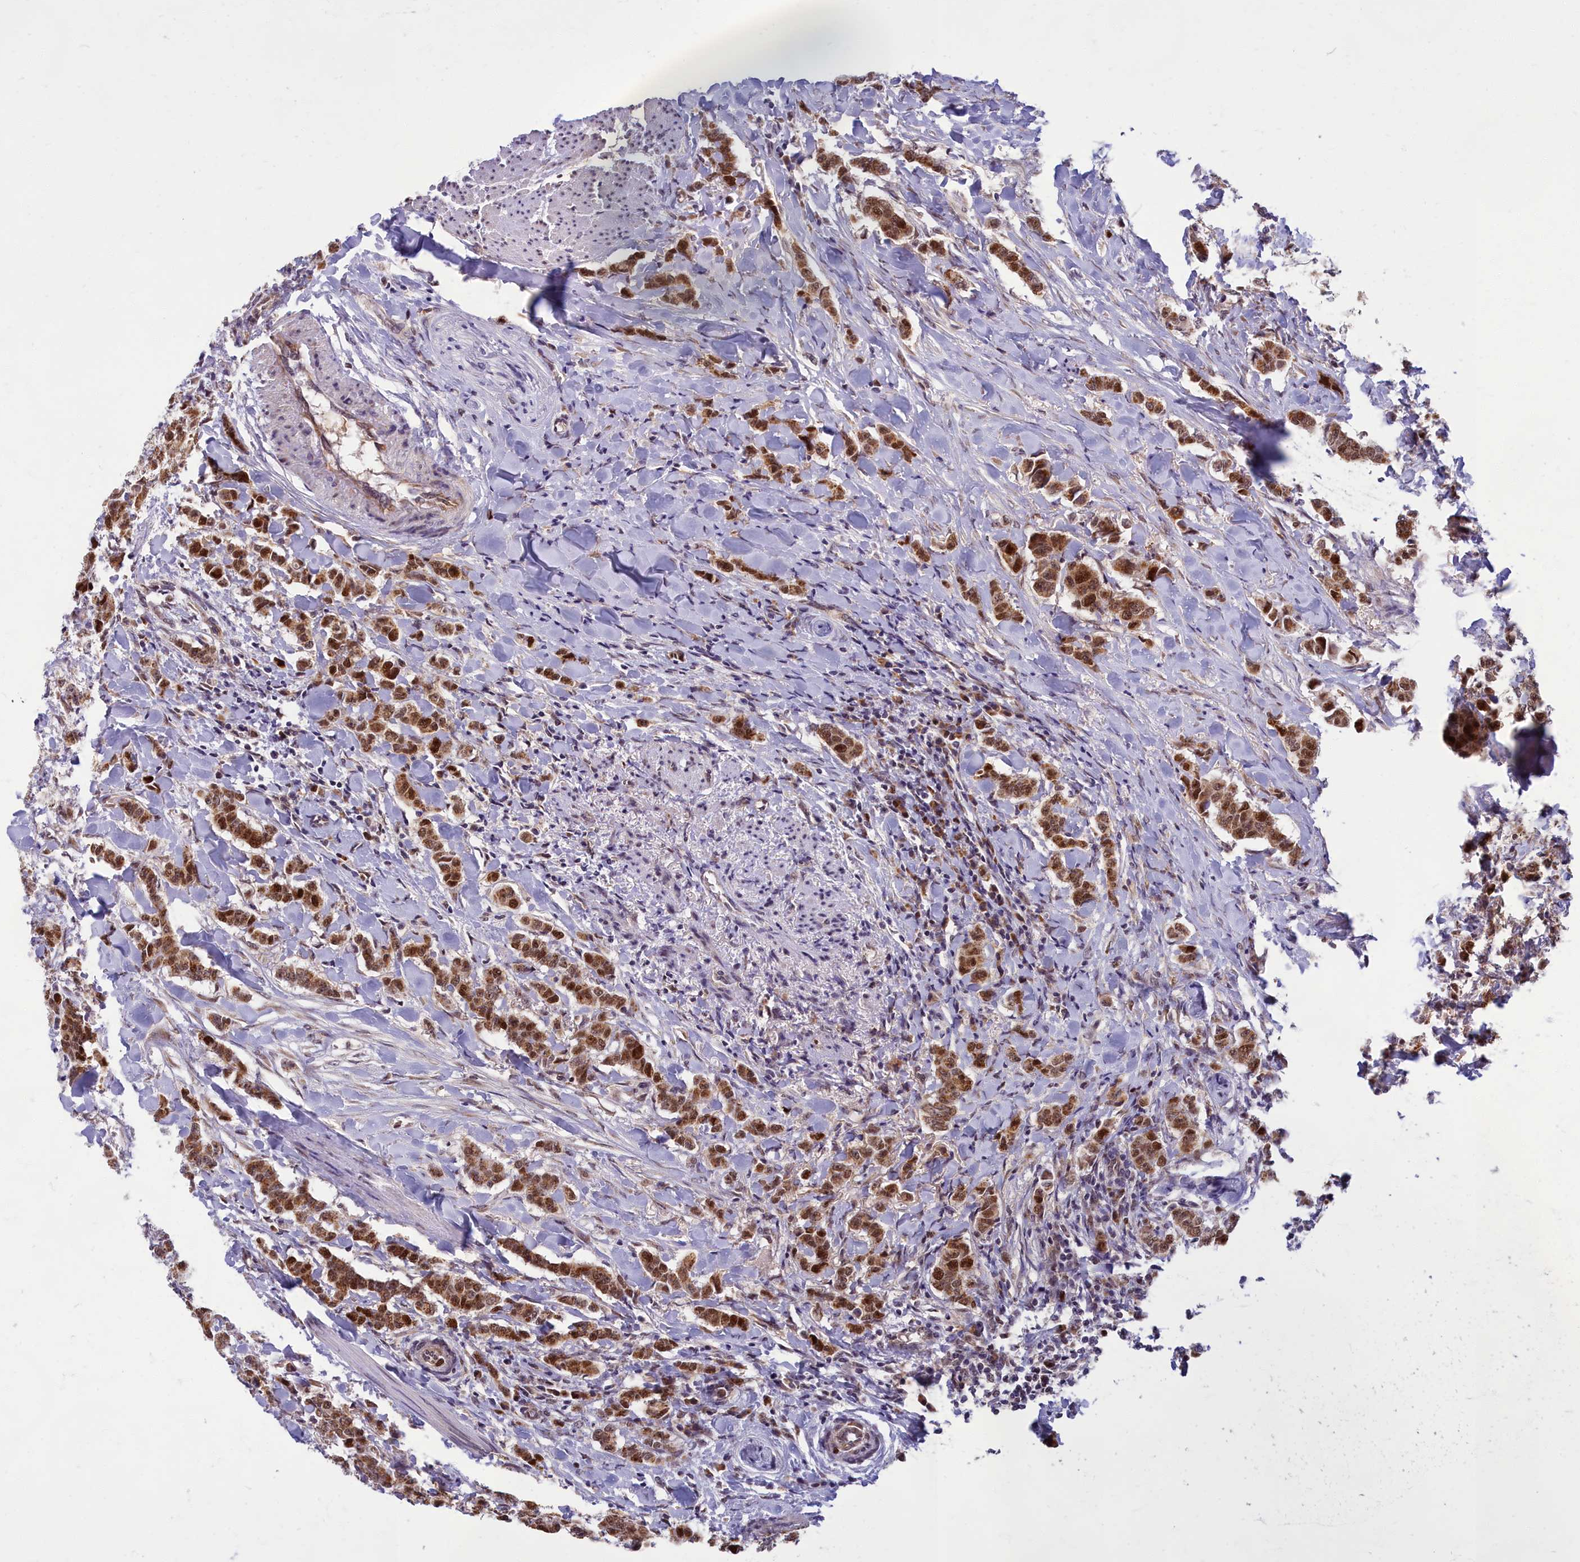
{"staining": {"intensity": "moderate", "quantity": ">75%", "location": "cytoplasmic/membranous,nuclear"}, "tissue": "breast cancer", "cell_type": "Tumor cells", "image_type": "cancer", "snomed": [{"axis": "morphology", "description": "Duct carcinoma"}, {"axis": "topography", "description": "Breast"}], "caption": "Tumor cells demonstrate medium levels of moderate cytoplasmic/membranous and nuclear expression in approximately >75% of cells in human breast cancer. (DAB IHC, brown staining for protein, blue staining for nuclei).", "gene": "EARS2", "patient": {"sex": "female", "age": 40}}